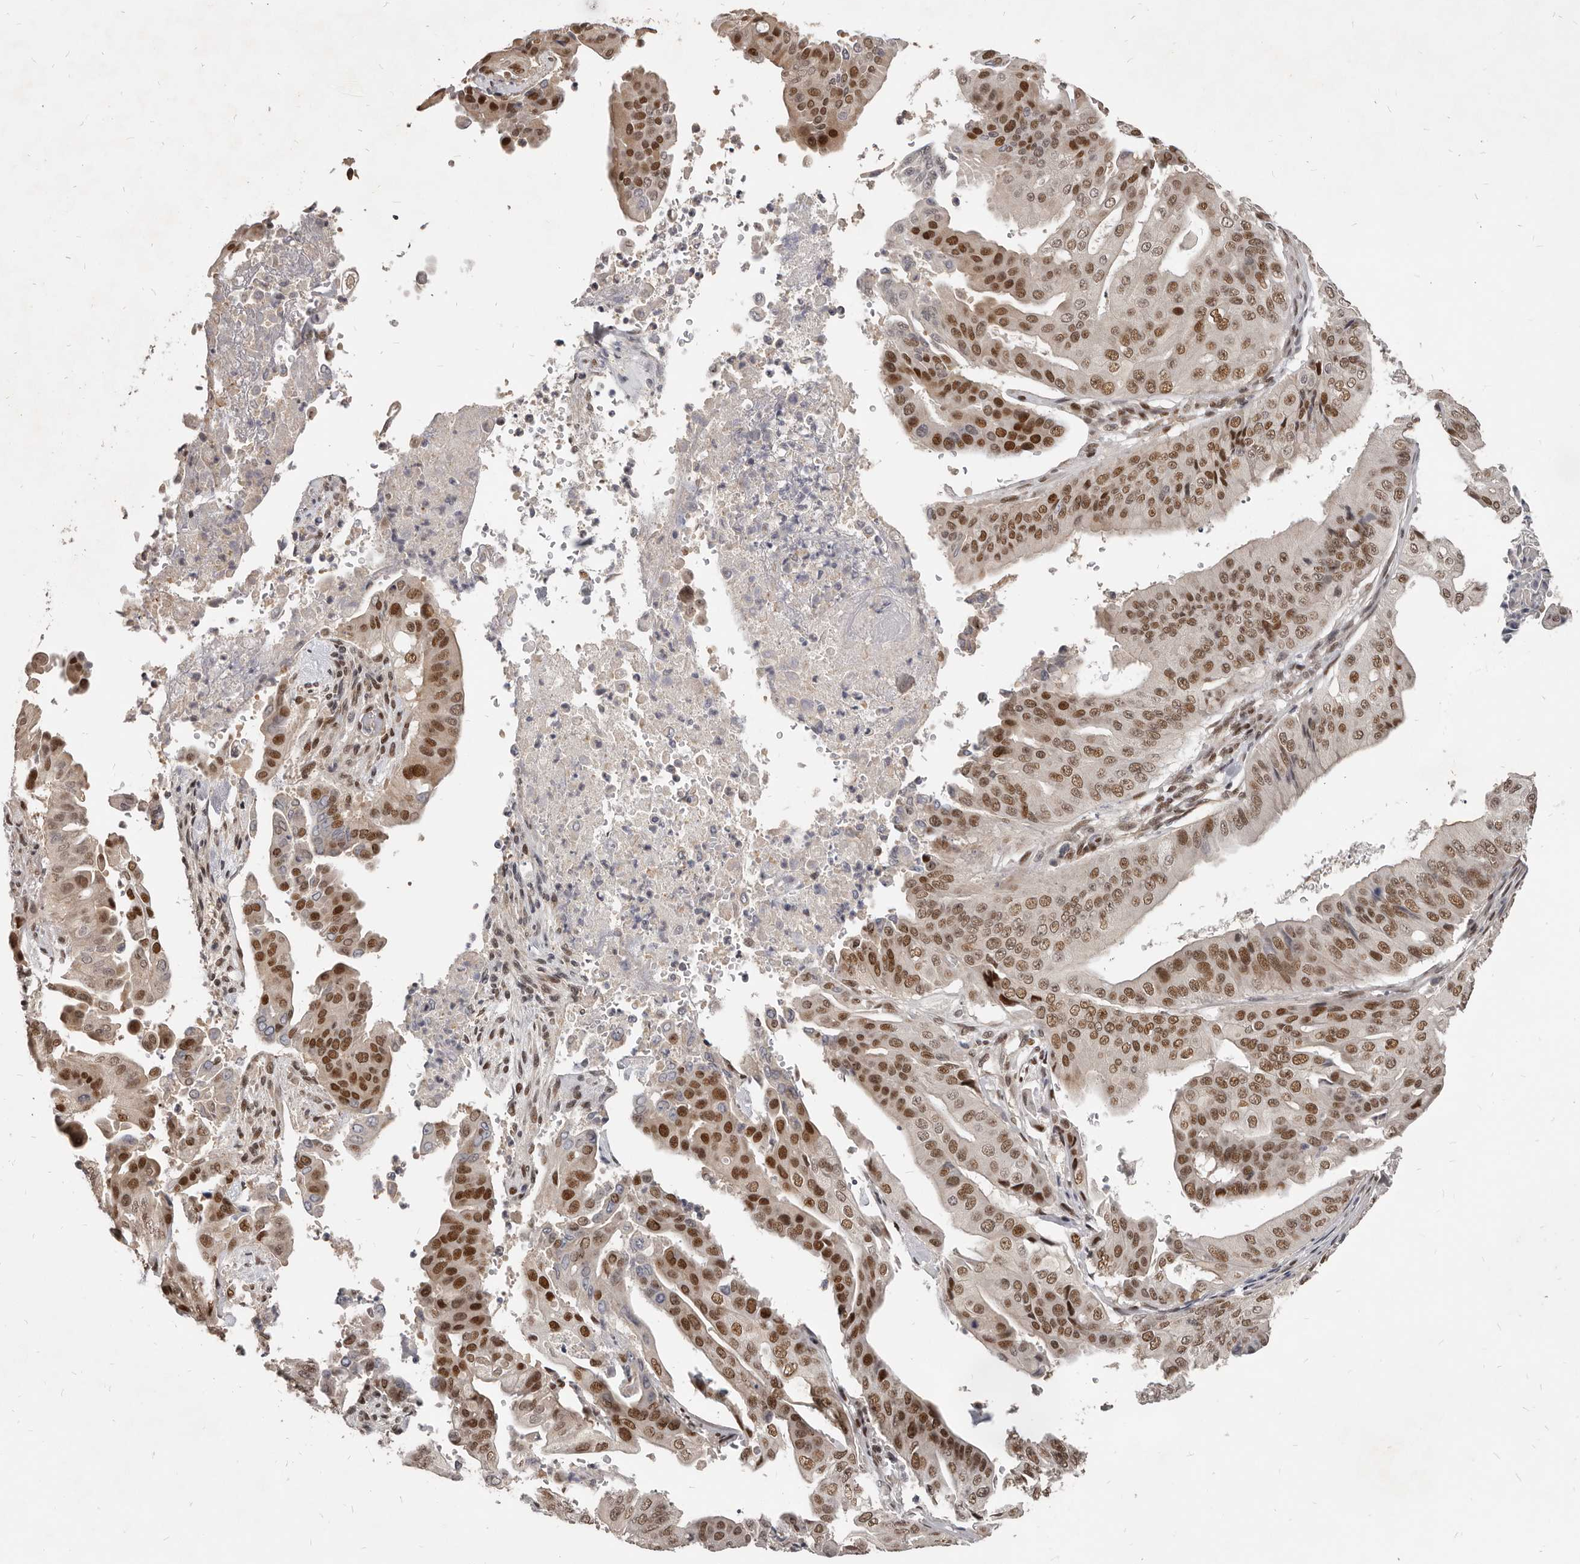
{"staining": {"intensity": "moderate", "quantity": ">75%", "location": "nuclear"}, "tissue": "pancreatic cancer", "cell_type": "Tumor cells", "image_type": "cancer", "snomed": [{"axis": "morphology", "description": "Adenocarcinoma, NOS"}, {"axis": "topography", "description": "Pancreas"}], "caption": "An IHC image of neoplastic tissue is shown. Protein staining in brown labels moderate nuclear positivity in pancreatic adenocarcinoma within tumor cells.", "gene": "ATF5", "patient": {"sex": "female", "age": 77}}